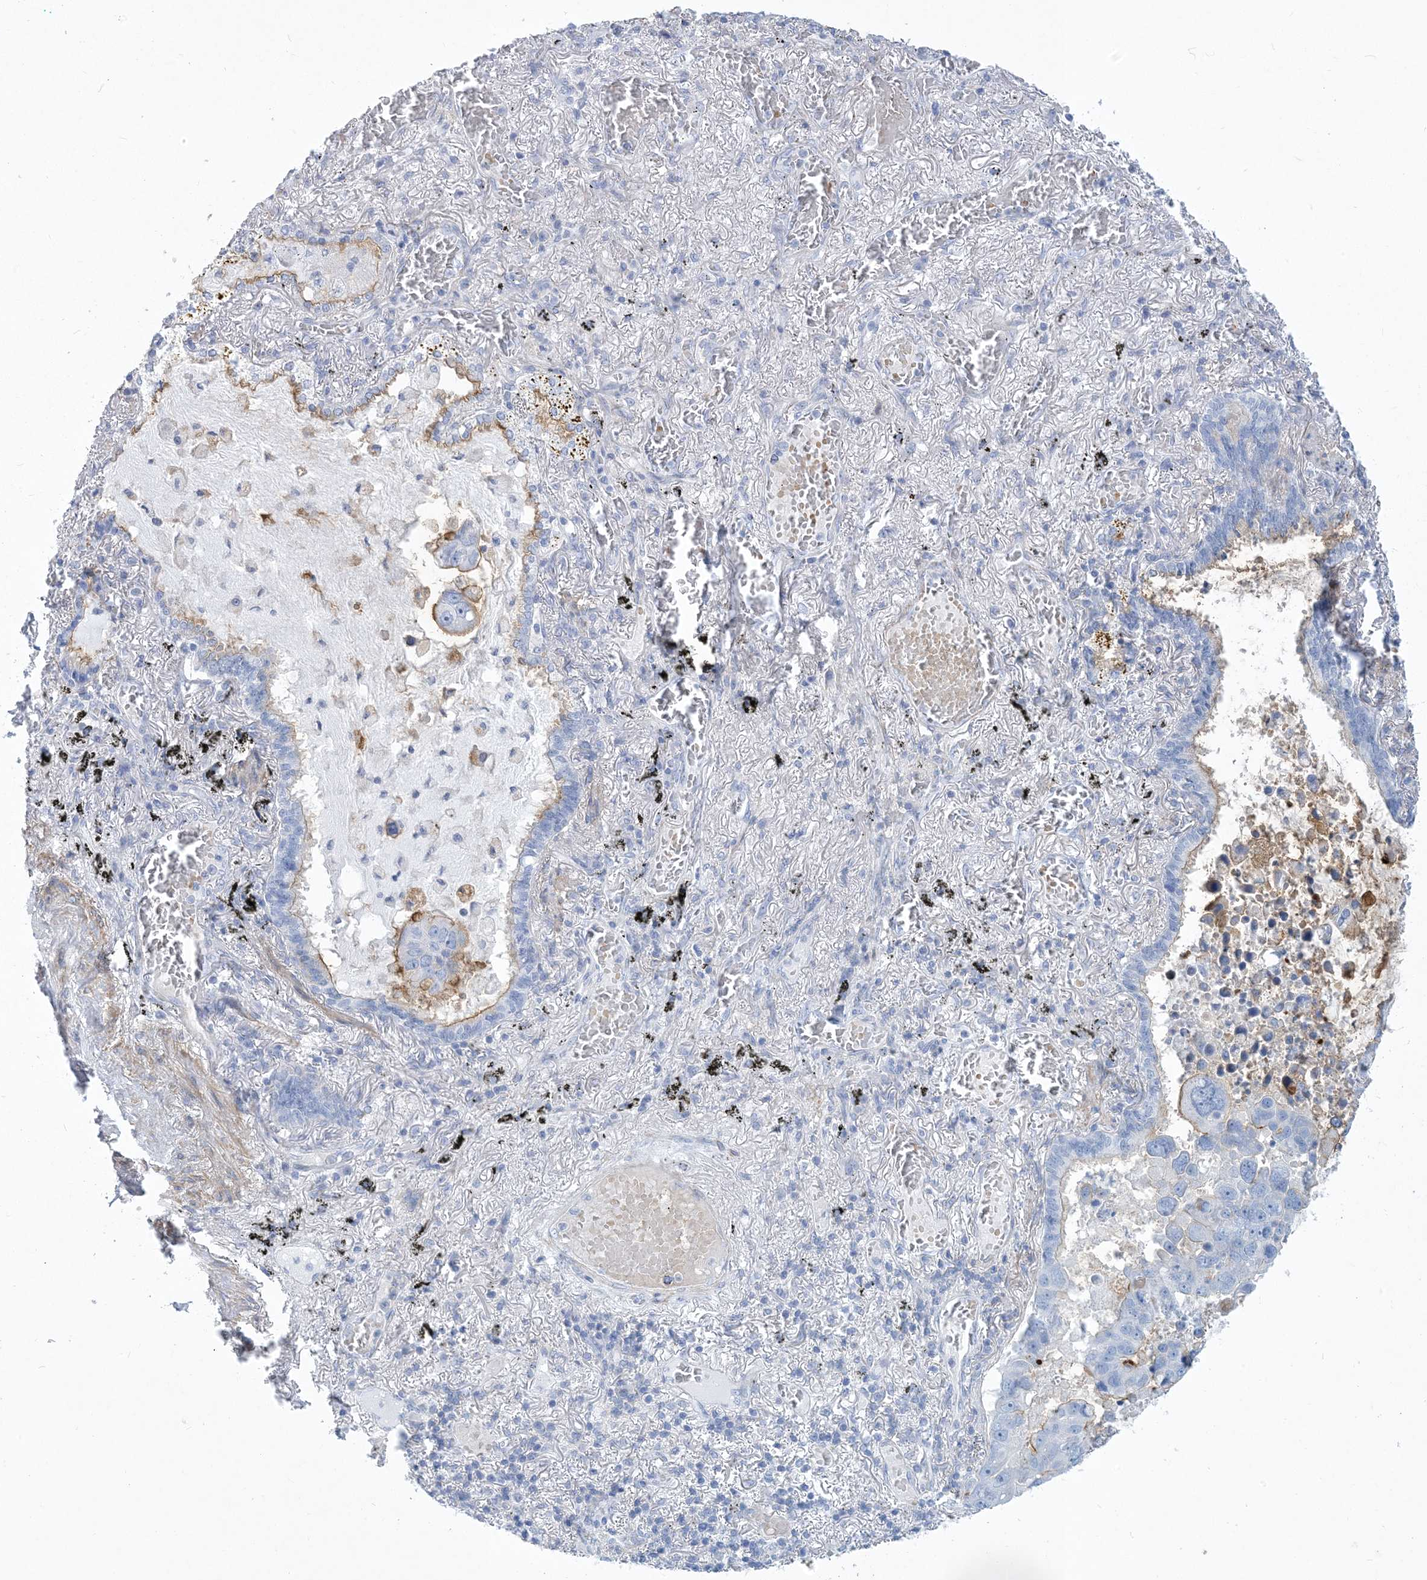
{"staining": {"intensity": "moderate", "quantity": "<25%", "location": "cytoplasmic/membranous"}, "tissue": "lung cancer", "cell_type": "Tumor cells", "image_type": "cancer", "snomed": [{"axis": "morphology", "description": "Adenocarcinoma, NOS"}, {"axis": "topography", "description": "Lung"}], "caption": "Tumor cells demonstrate low levels of moderate cytoplasmic/membranous positivity in about <25% of cells in adenocarcinoma (lung).", "gene": "MOXD1", "patient": {"sex": "male", "age": 64}}